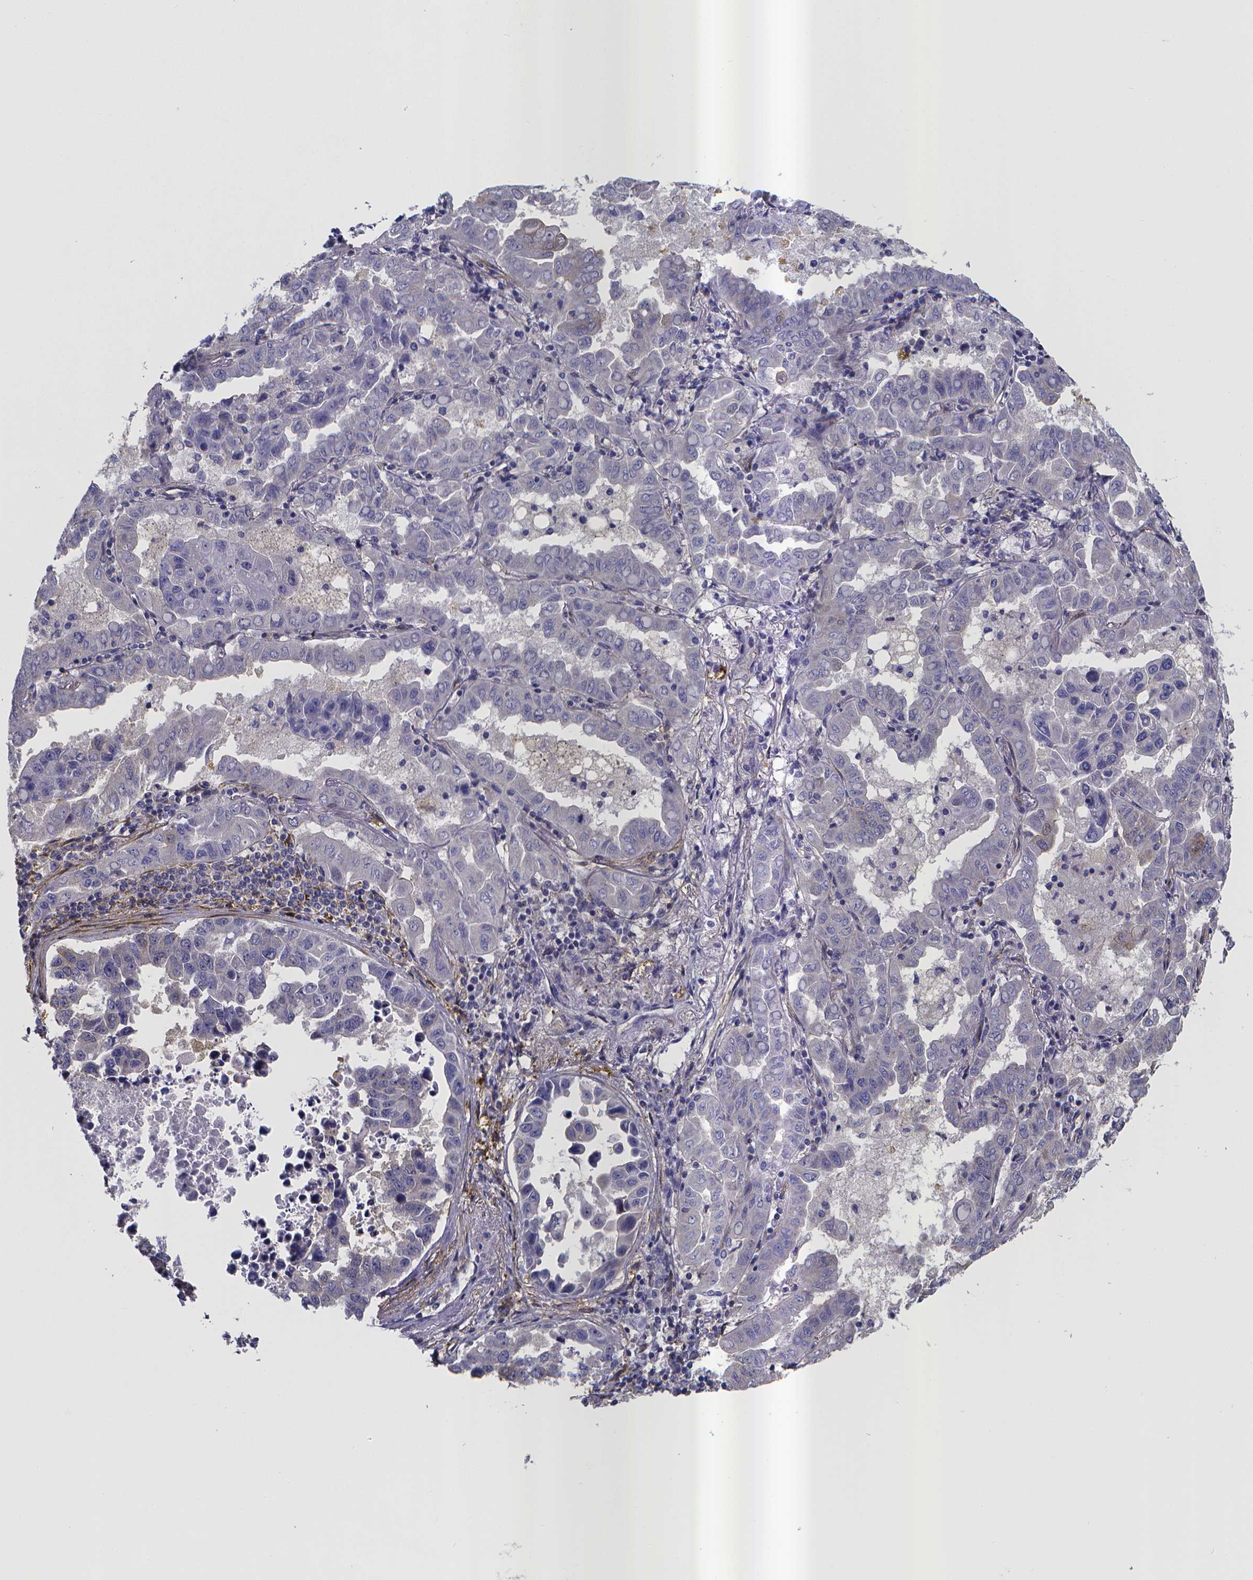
{"staining": {"intensity": "negative", "quantity": "none", "location": "none"}, "tissue": "lung cancer", "cell_type": "Tumor cells", "image_type": "cancer", "snomed": [{"axis": "morphology", "description": "Adenocarcinoma, NOS"}, {"axis": "topography", "description": "Lung"}], "caption": "Tumor cells show no significant staining in lung cancer (adenocarcinoma).", "gene": "RERG", "patient": {"sex": "male", "age": 64}}